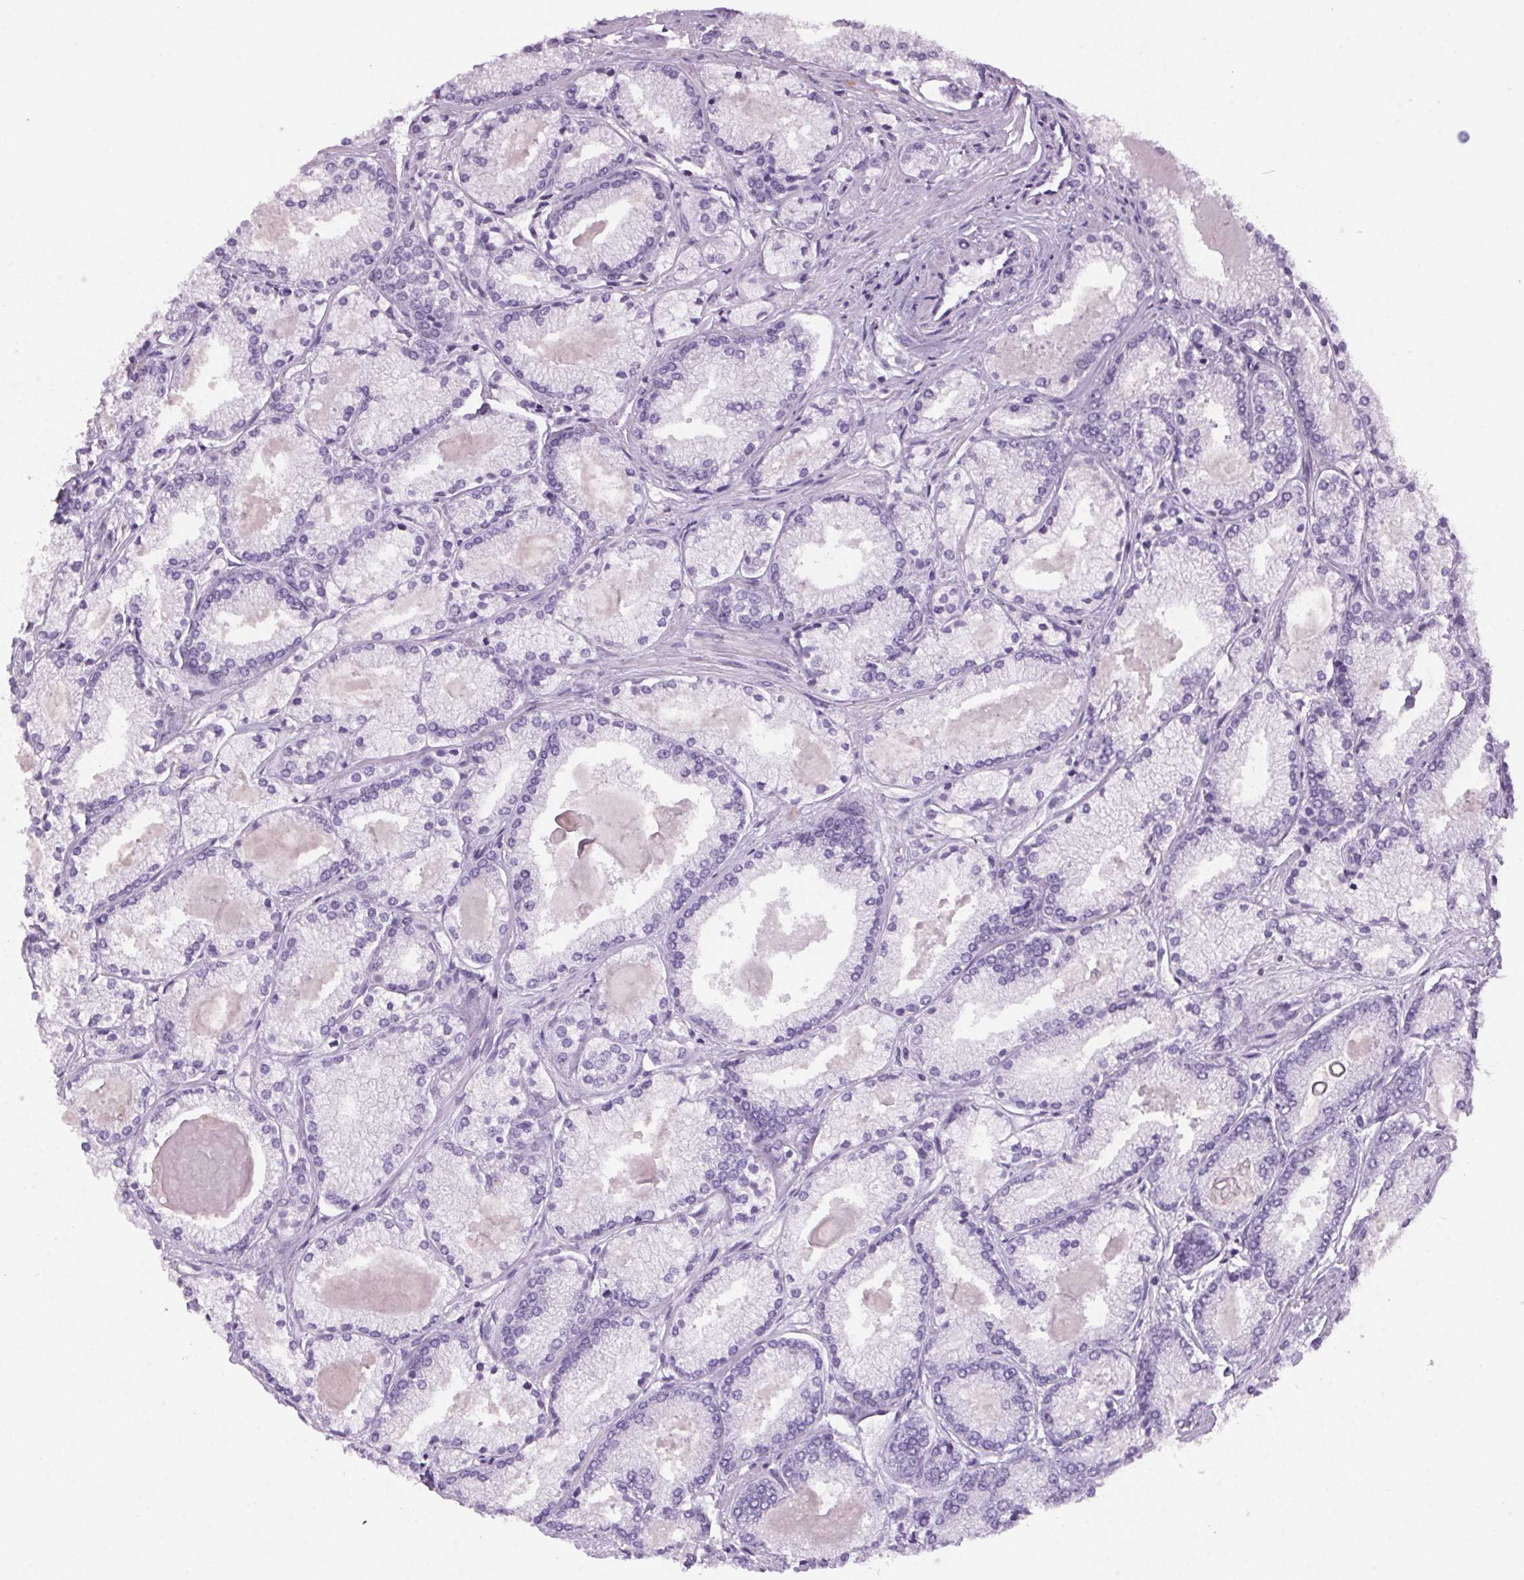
{"staining": {"intensity": "negative", "quantity": "none", "location": "none"}, "tissue": "prostate cancer", "cell_type": "Tumor cells", "image_type": "cancer", "snomed": [{"axis": "morphology", "description": "Adenocarcinoma, High grade"}, {"axis": "topography", "description": "Prostate"}], "caption": "Immunohistochemistry (IHC) micrograph of human prostate high-grade adenocarcinoma stained for a protein (brown), which exhibits no staining in tumor cells. (DAB immunohistochemistry, high magnification).", "gene": "S100A2", "patient": {"sex": "male", "age": 68}}